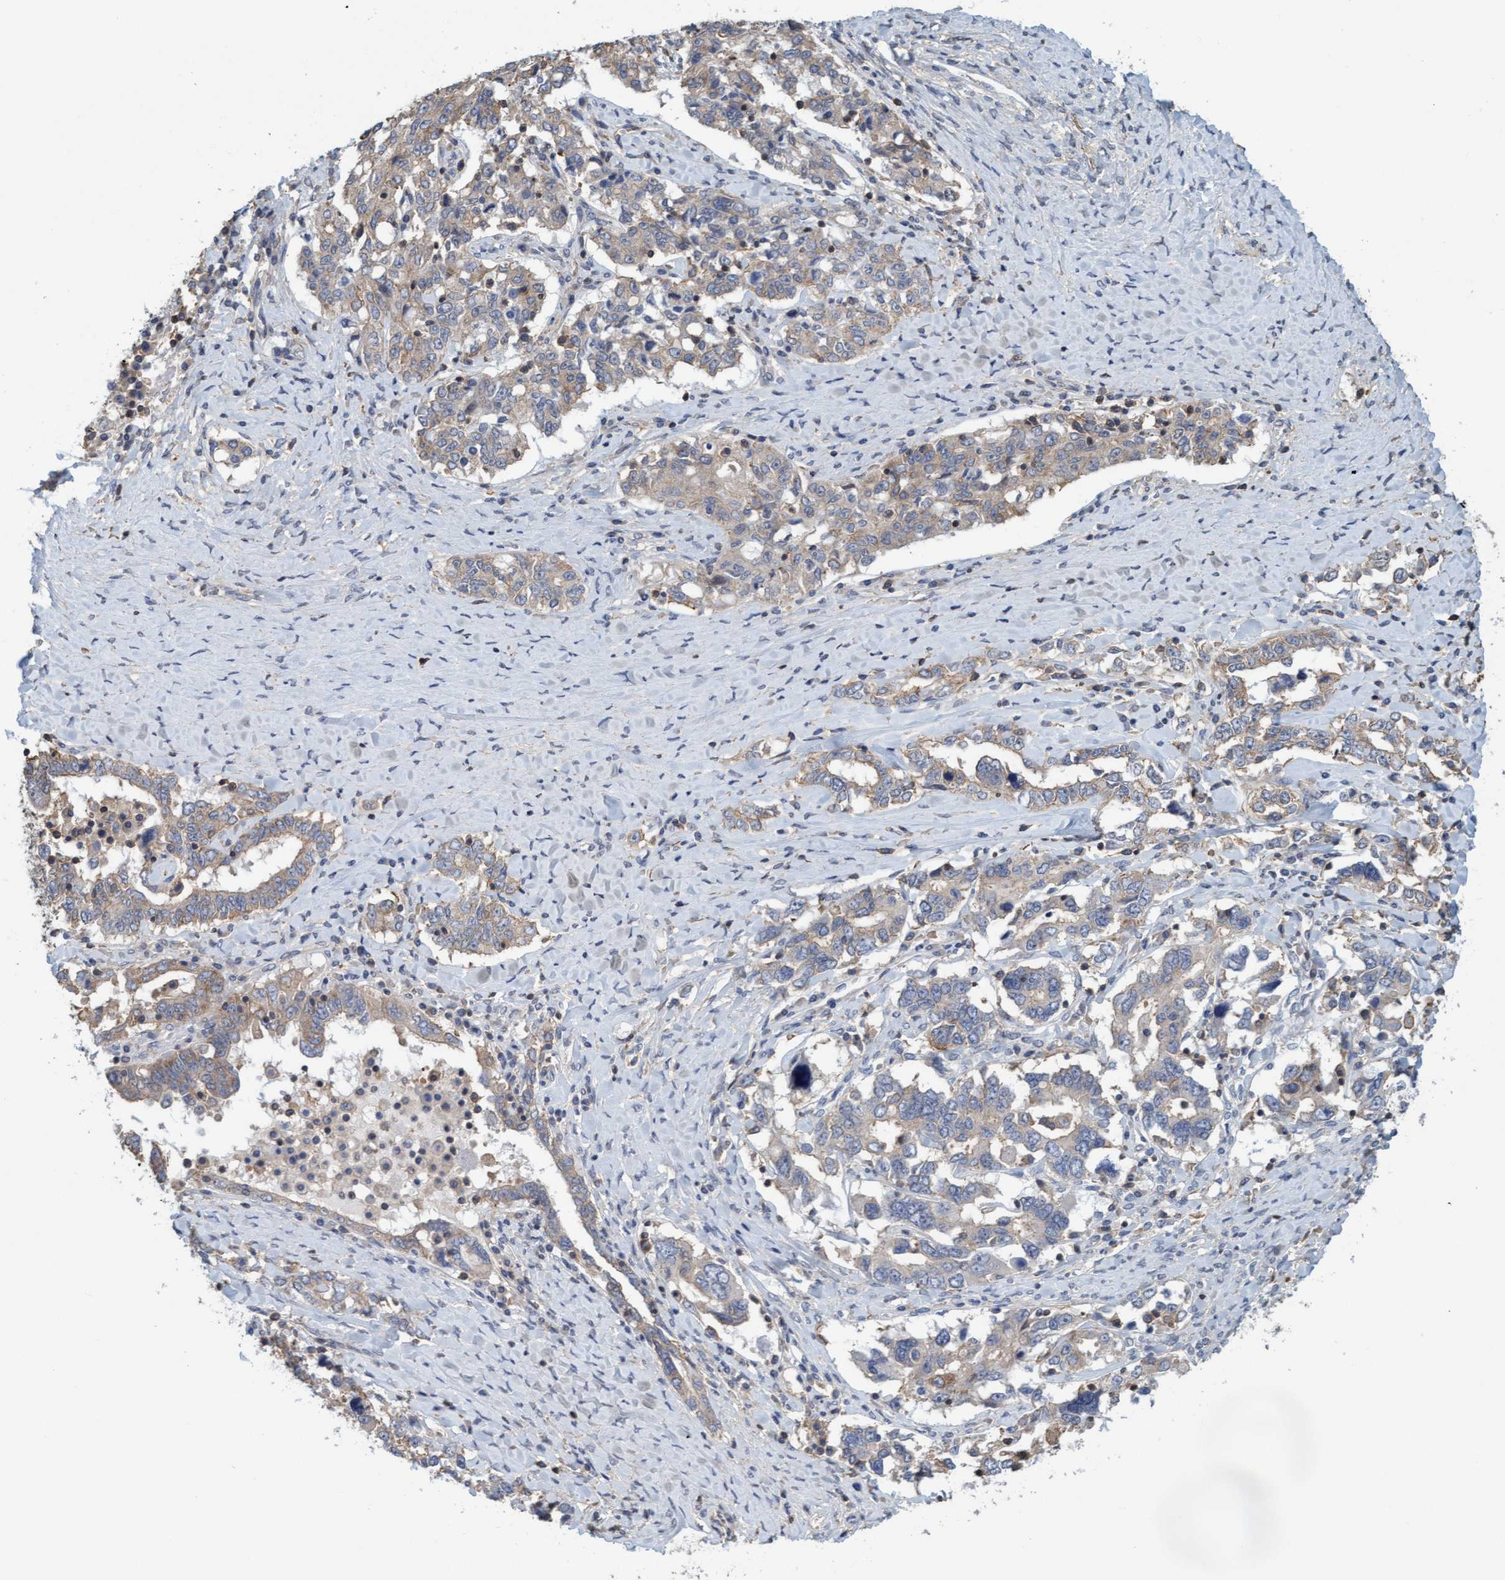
{"staining": {"intensity": "weak", "quantity": "<25%", "location": "cytoplasmic/membranous"}, "tissue": "ovarian cancer", "cell_type": "Tumor cells", "image_type": "cancer", "snomed": [{"axis": "morphology", "description": "Carcinoma, endometroid"}, {"axis": "topography", "description": "Ovary"}], "caption": "Immunohistochemistry (IHC) micrograph of ovarian cancer (endometroid carcinoma) stained for a protein (brown), which exhibits no expression in tumor cells.", "gene": "FXR2", "patient": {"sex": "female", "age": 62}}